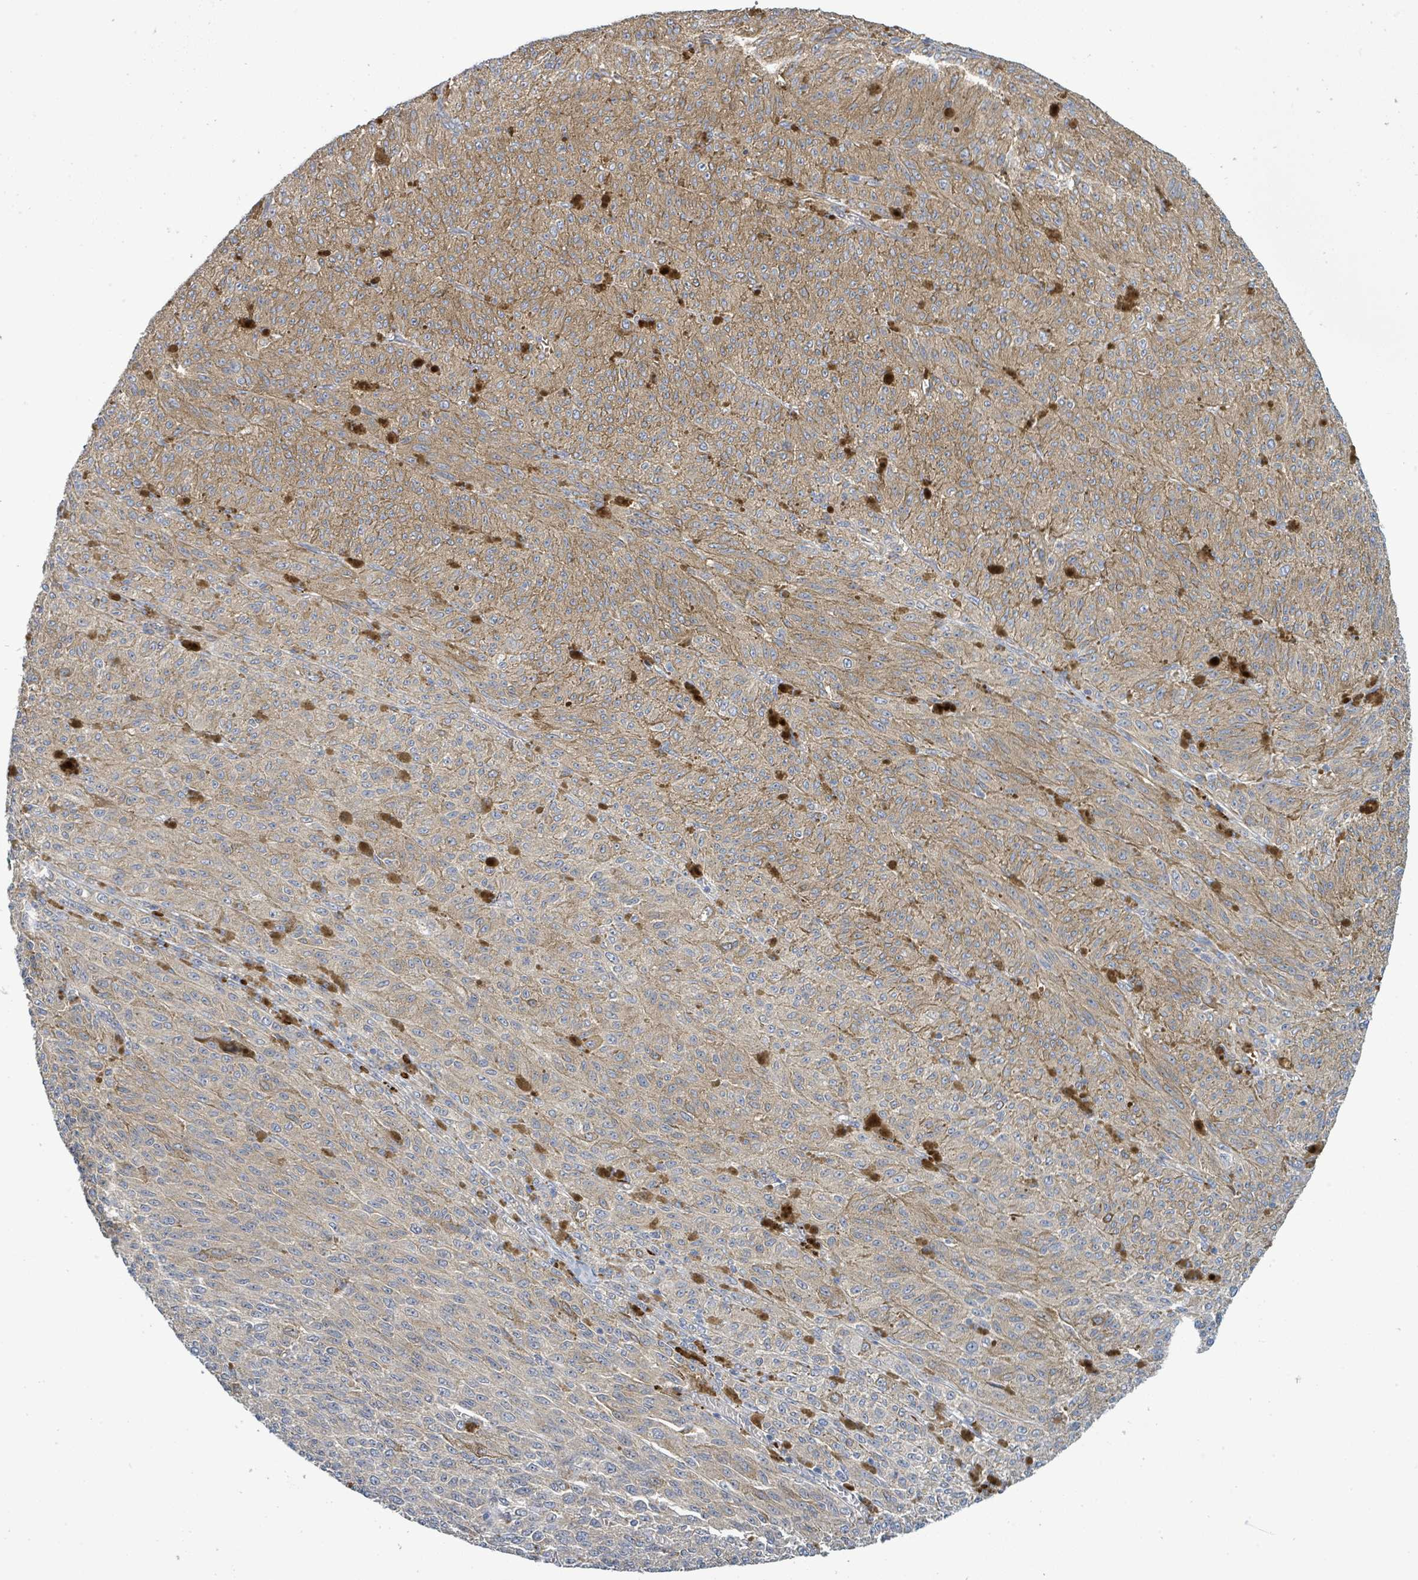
{"staining": {"intensity": "moderate", "quantity": "<25%", "location": "cytoplasmic/membranous"}, "tissue": "melanoma", "cell_type": "Tumor cells", "image_type": "cancer", "snomed": [{"axis": "morphology", "description": "Malignant melanoma, NOS"}, {"axis": "topography", "description": "Skin"}], "caption": "This histopathology image demonstrates immunohistochemistry staining of human malignant melanoma, with low moderate cytoplasmic/membranous expression in approximately <25% of tumor cells.", "gene": "CFAP210", "patient": {"sex": "female", "age": 52}}